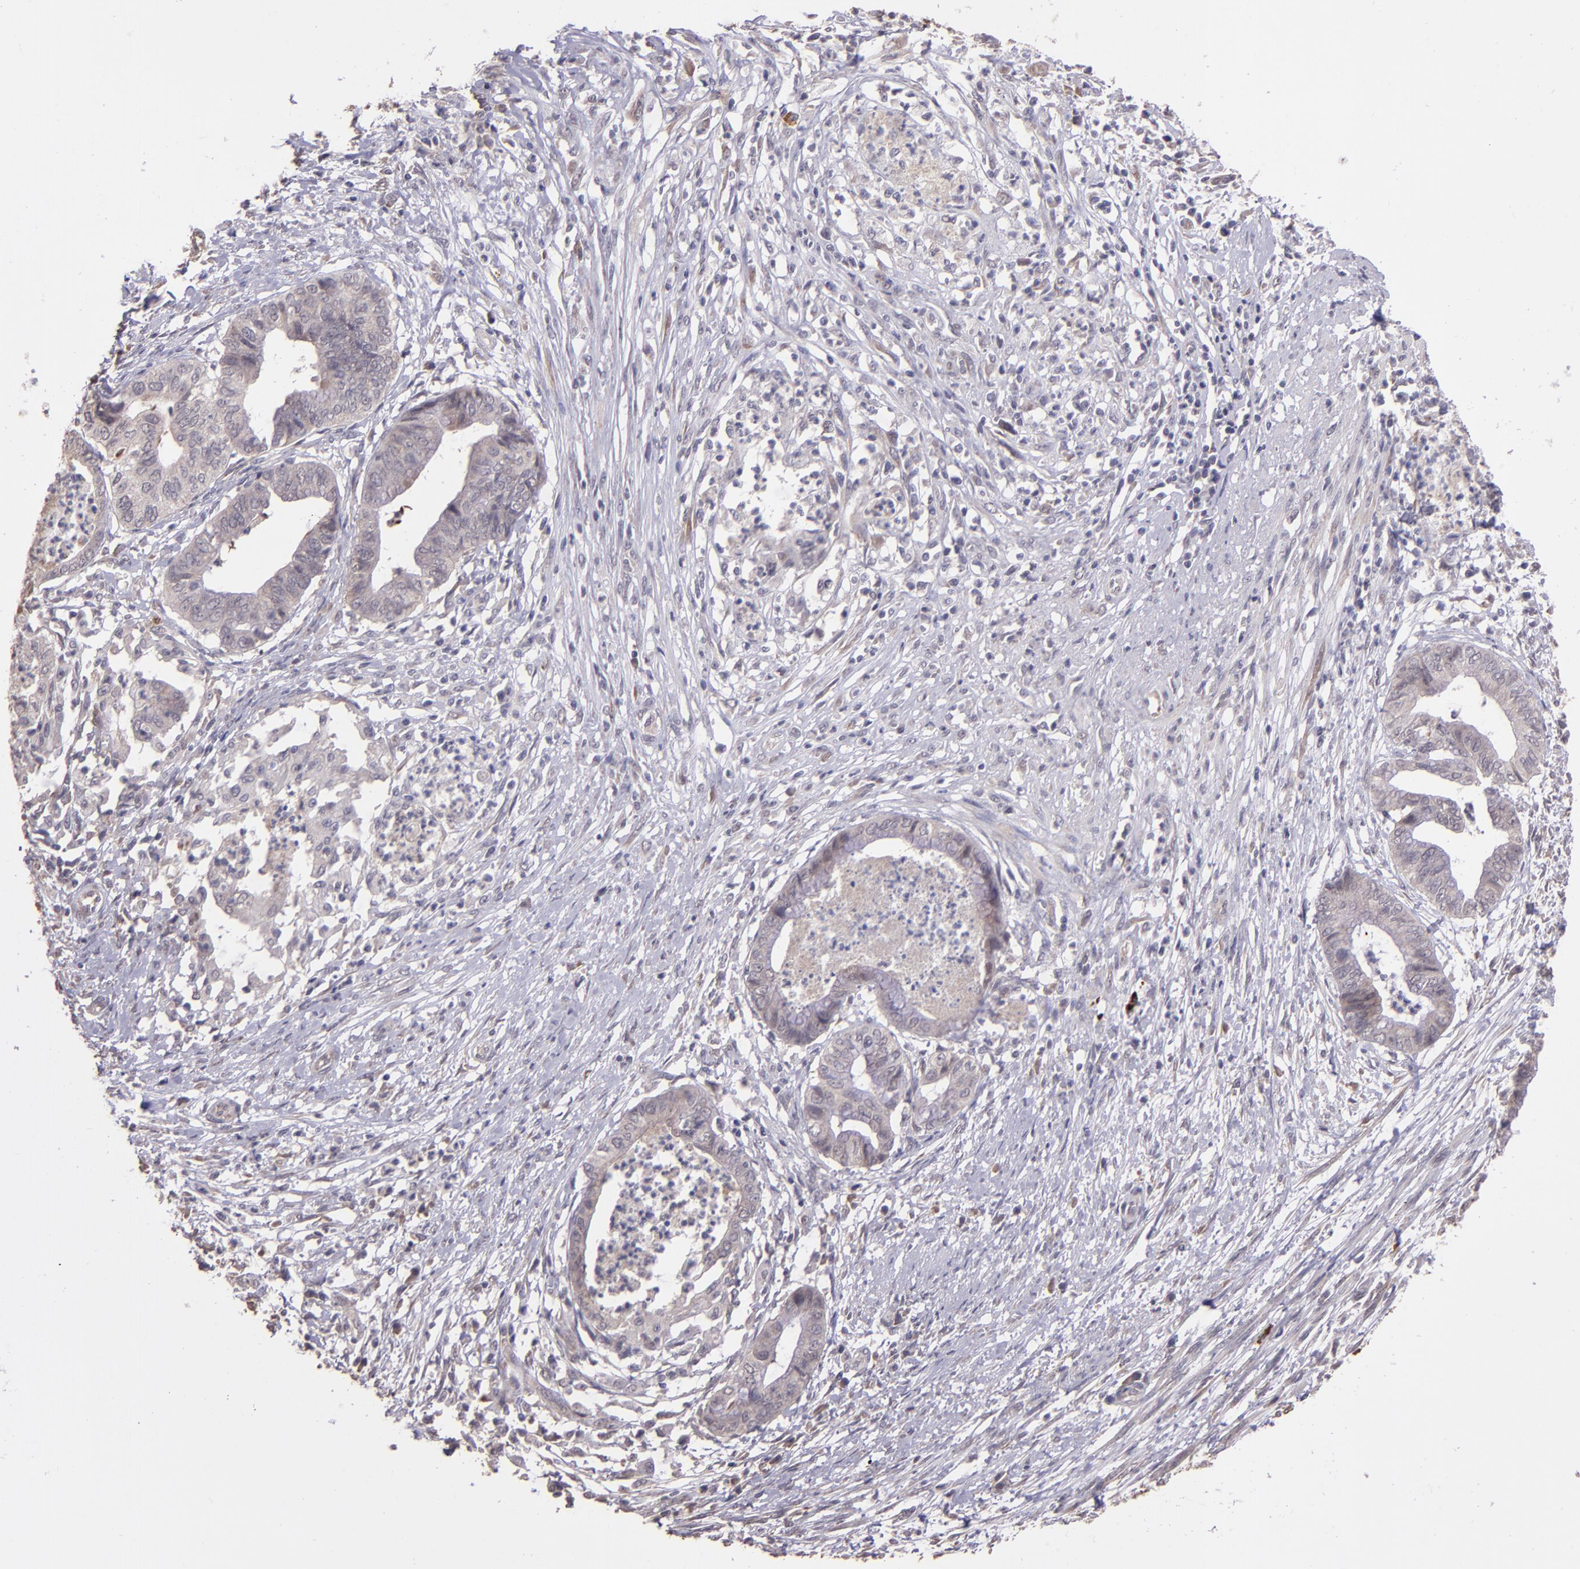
{"staining": {"intensity": "weak", "quantity": ">75%", "location": "cytoplasmic/membranous"}, "tissue": "endometrial cancer", "cell_type": "Tumor cells", "image_type": "cancer", "snomed": [{"axis": "morphology", "description": "Necrosis, NOS"}, {"axis": "morphology", "description": "Adenocarcinoma, NOS"}, {"axis": "topography", "description": "Endometrium"}], "caption": "Protein analysis of endometrial cancer (adenocarcinoma) tissue shows weak cytoplasmic/membranous expression in approximately >75% of tumor cells.", "gene": "TAF7L", "patient": {"sex": "female", "age": 79}}